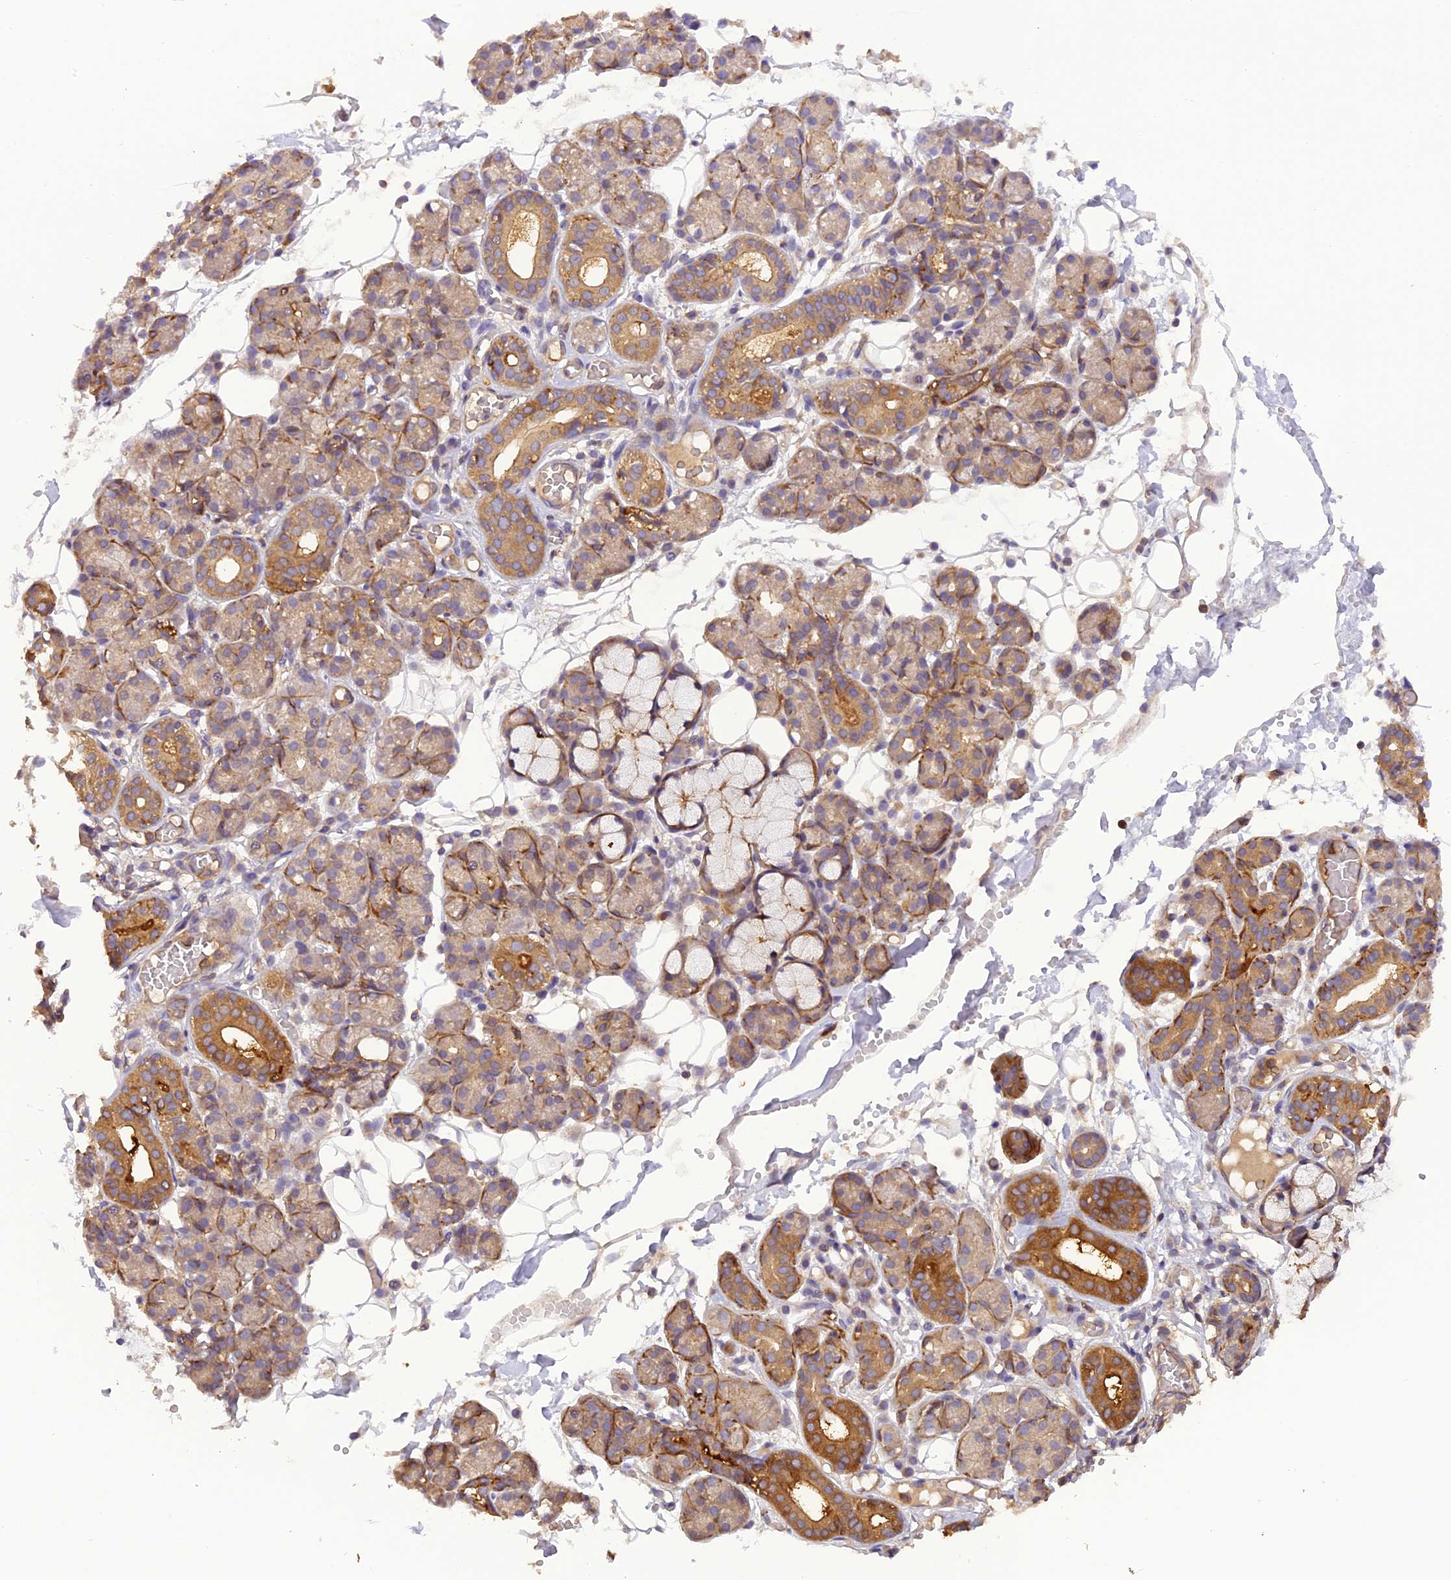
{"staining": {"intensity": "moderate", "quantity": "25%-75%", "location": "cytoplasmic/membranous"}, "tissue": "salivary gland", "cell_type": "Glandular cells", "image_type": "normal", "snomed": [{"axis": "morphology", "description": "Normal tissue, NOS"}, {"axis": "topography", "description": "Salivary gland"}], "caption": "Brown immunohistochemical staining in unremarkable salivary gland demonstrates moderate cytoplasmic/membranous expression in approximately 25%-75% of glandular cells. The protein of interest is stained brown, and the nuclei are stained in blue (DAB (3,3'-diaminobenzidine) IHC with brightfield microscopy, high magnification).", "gene": "STOML1", "patient": {"sex": "male", "age": 63}}